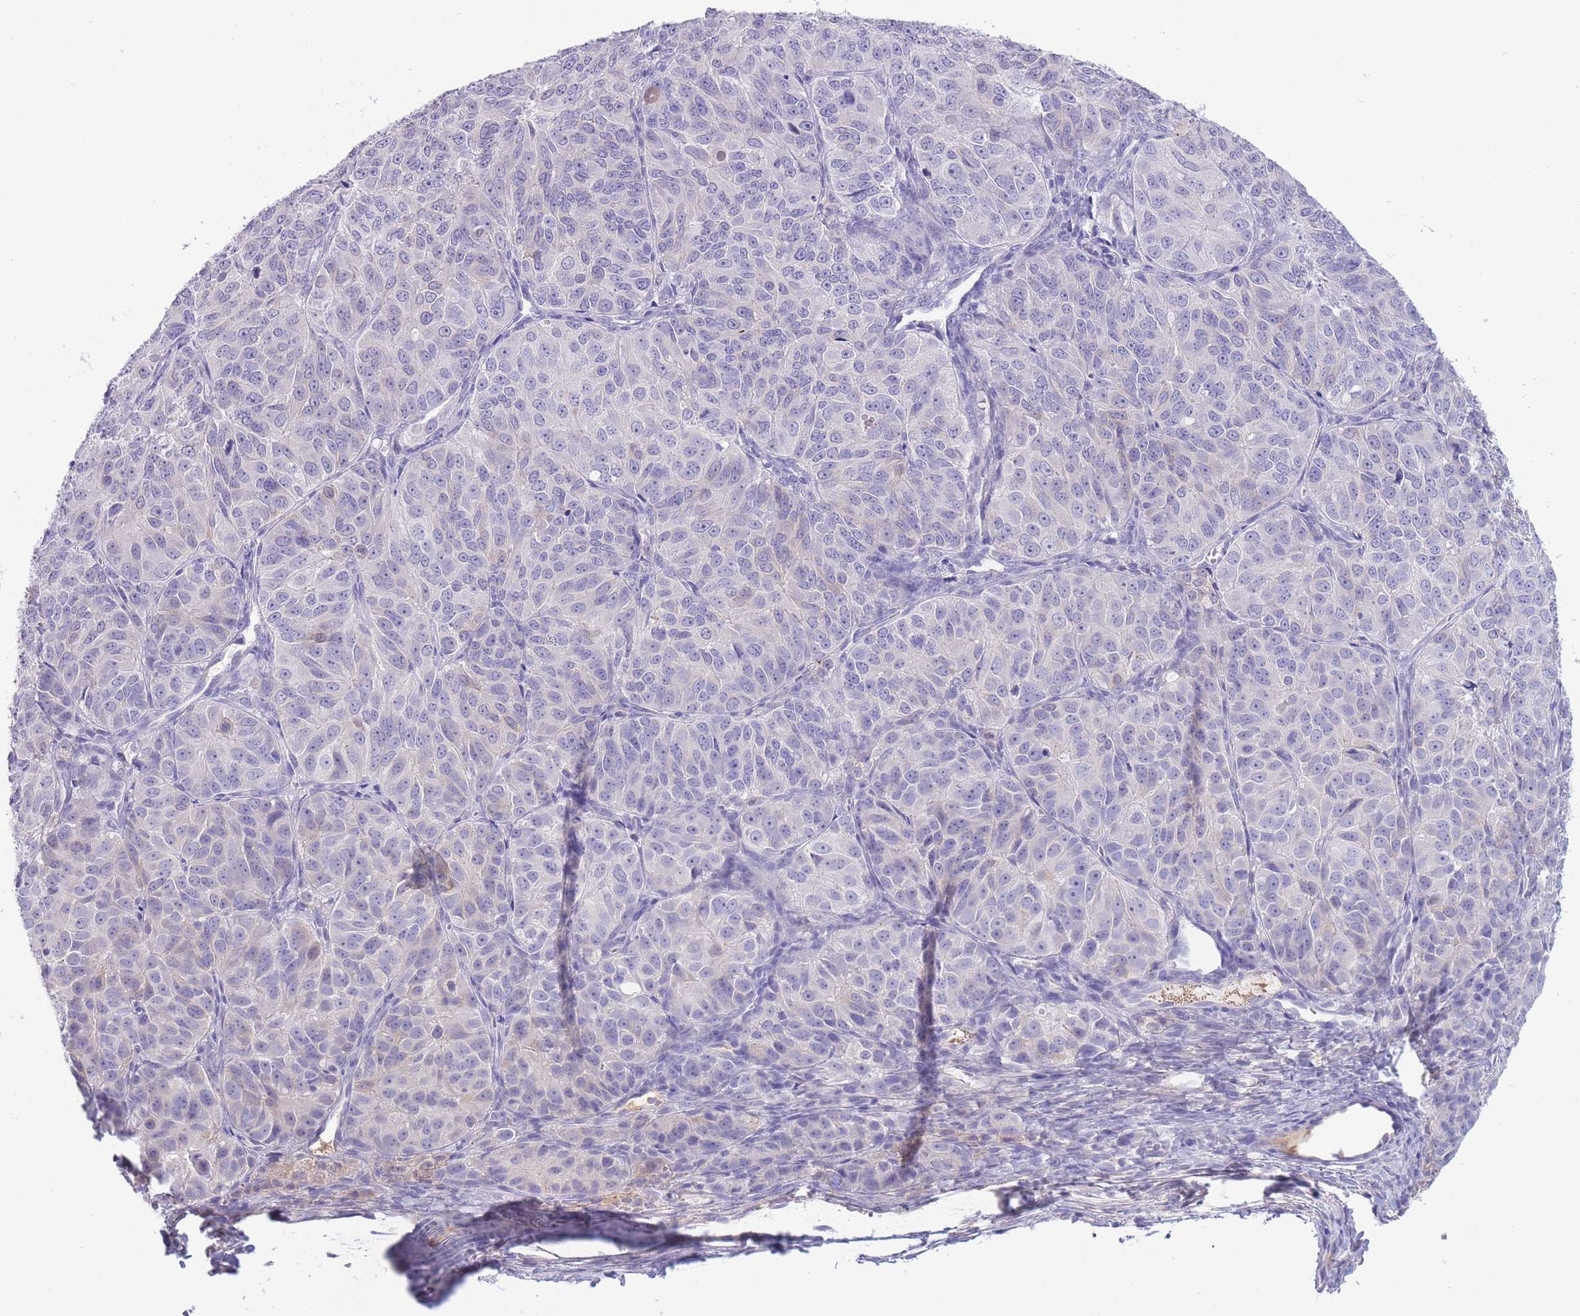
{"staining": {"intensity": "negative", "quantity": "none", "location": "none"}, "tissue": "ovarian cancer", "cell_type": "Tumor cells", "image_type": "cancer", "snomed": [{"axis": "morphology", "description": "Carcinoma, endometroid"}, {"axis": "topography", "description": "Ovary"}], "caption": "High magnification brightfield microscopy of ovarian cancer (endometroid carcinoma) stained with DAB (3,3'-diaminobenzidine) (brown) and counterstained with hematoxylin (blue): tumor cells show no significant expression. The staining was performed using DAB to visualize the protein expression in brown, while the nuclei were stained in blue with hematoxylin (Magnification: 20x).", "gene": "ASAP3", "patient": {"sex": "female", "age": 51}}